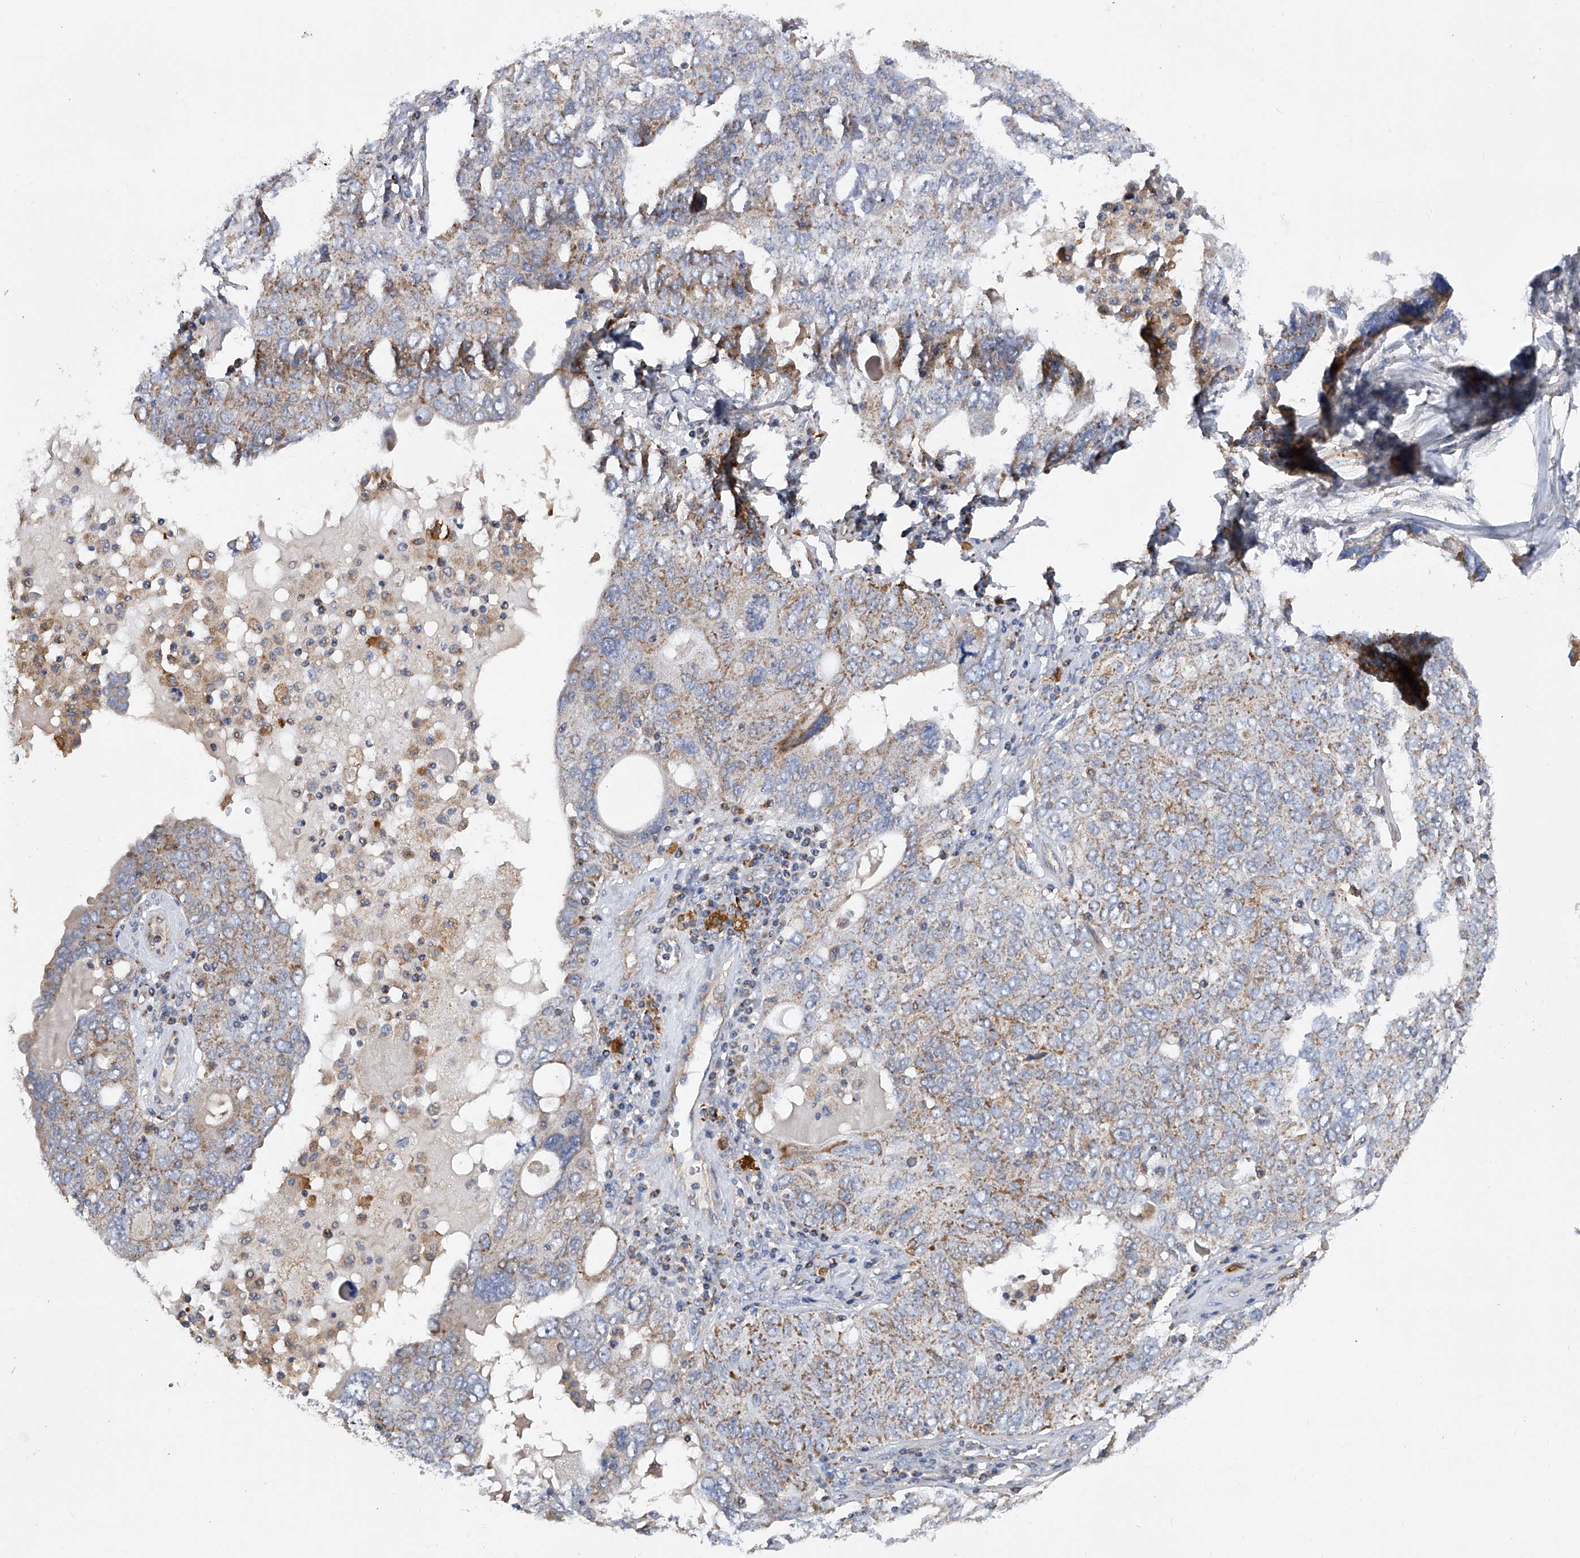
{"staining": {"intensity": "weak", "quantity": ">75%", "location": "cytoplasmic/membranous"}, "tissue": "ovarian cancer", "cell_type": "Tumor cells", "image_type": "cancer", "snomed": [{"axis": "morphology", "description": "Carcinoma, endometroid"}, {"axis": "topography", "description": "Ovary"}], "caption": "Tumor cells display low levels of weak cytoplasmic/membranous staining in about >75% of cells in human ovarian cancer (endometroid carcinoma).", "gene": "PDSS2", "patient": {"sex": "female", "age": 62}}